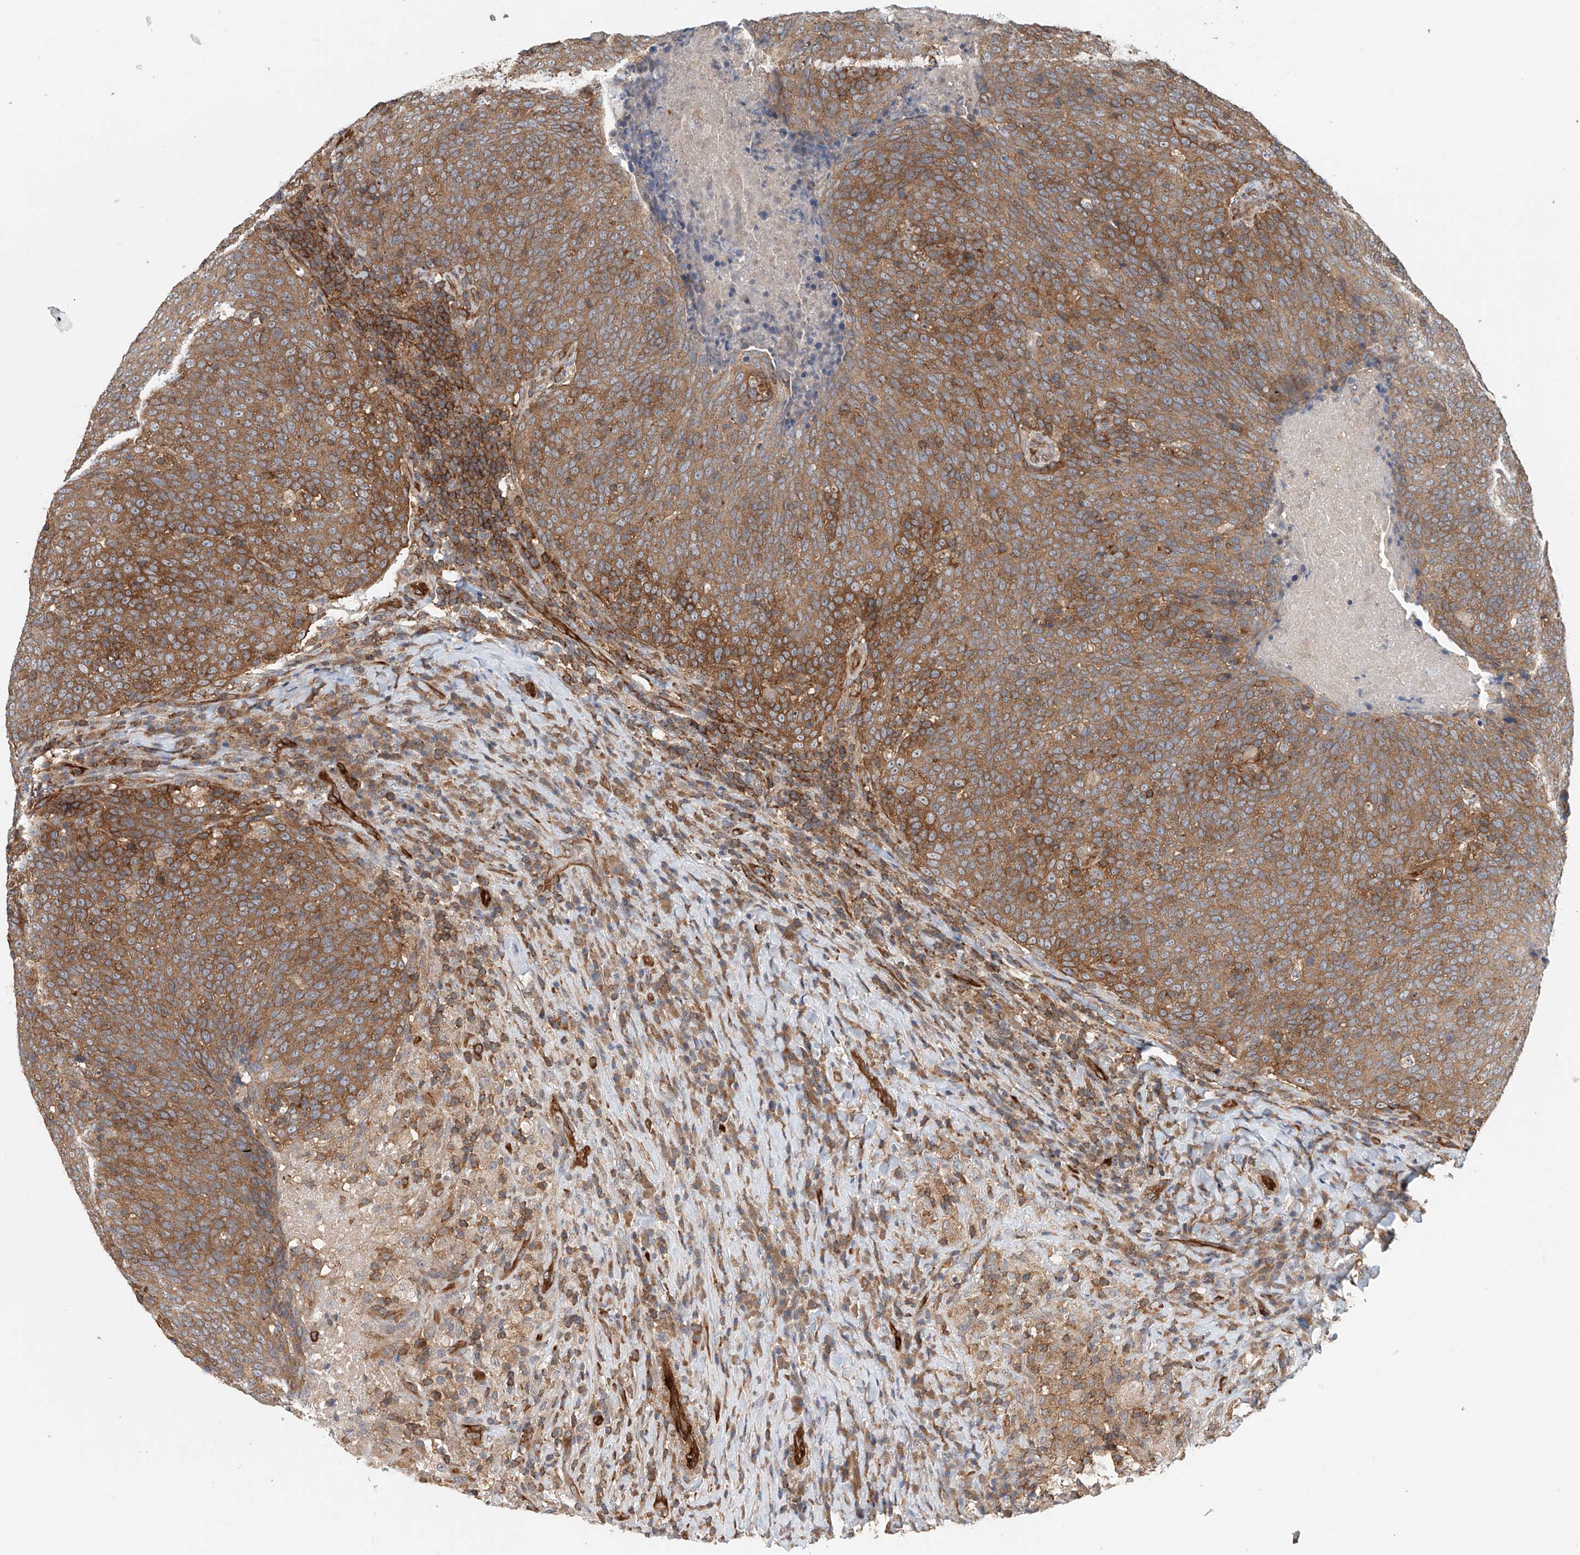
{"staining": {"intensity": "moderate", "quantity": ">75%", "location": "cytoplasmic/membranous"}, "tissue": "head and neck cancer", "cell_type": "Tumor cells", "image_type": "cancer", "snomed": [{"axis": "morphology", "description": "Squamous cell carcinoma, NOS"}, {"axis": "morphology", "description": "Squamous cell carcinoma, metastatic, NOS"}, {"axis": "topography", "description": "Lymph node"}, {"axis": "topography", "description": "Head-Neck"}], "caption": "Brown immunohistochemical staining in head and neck cancer exhibits moderate cytoplasmic/membranous positivity in approximately >75% of tumor cells.", "gene": "FRYL", "patient": {"sex": "male", "age": 62}}